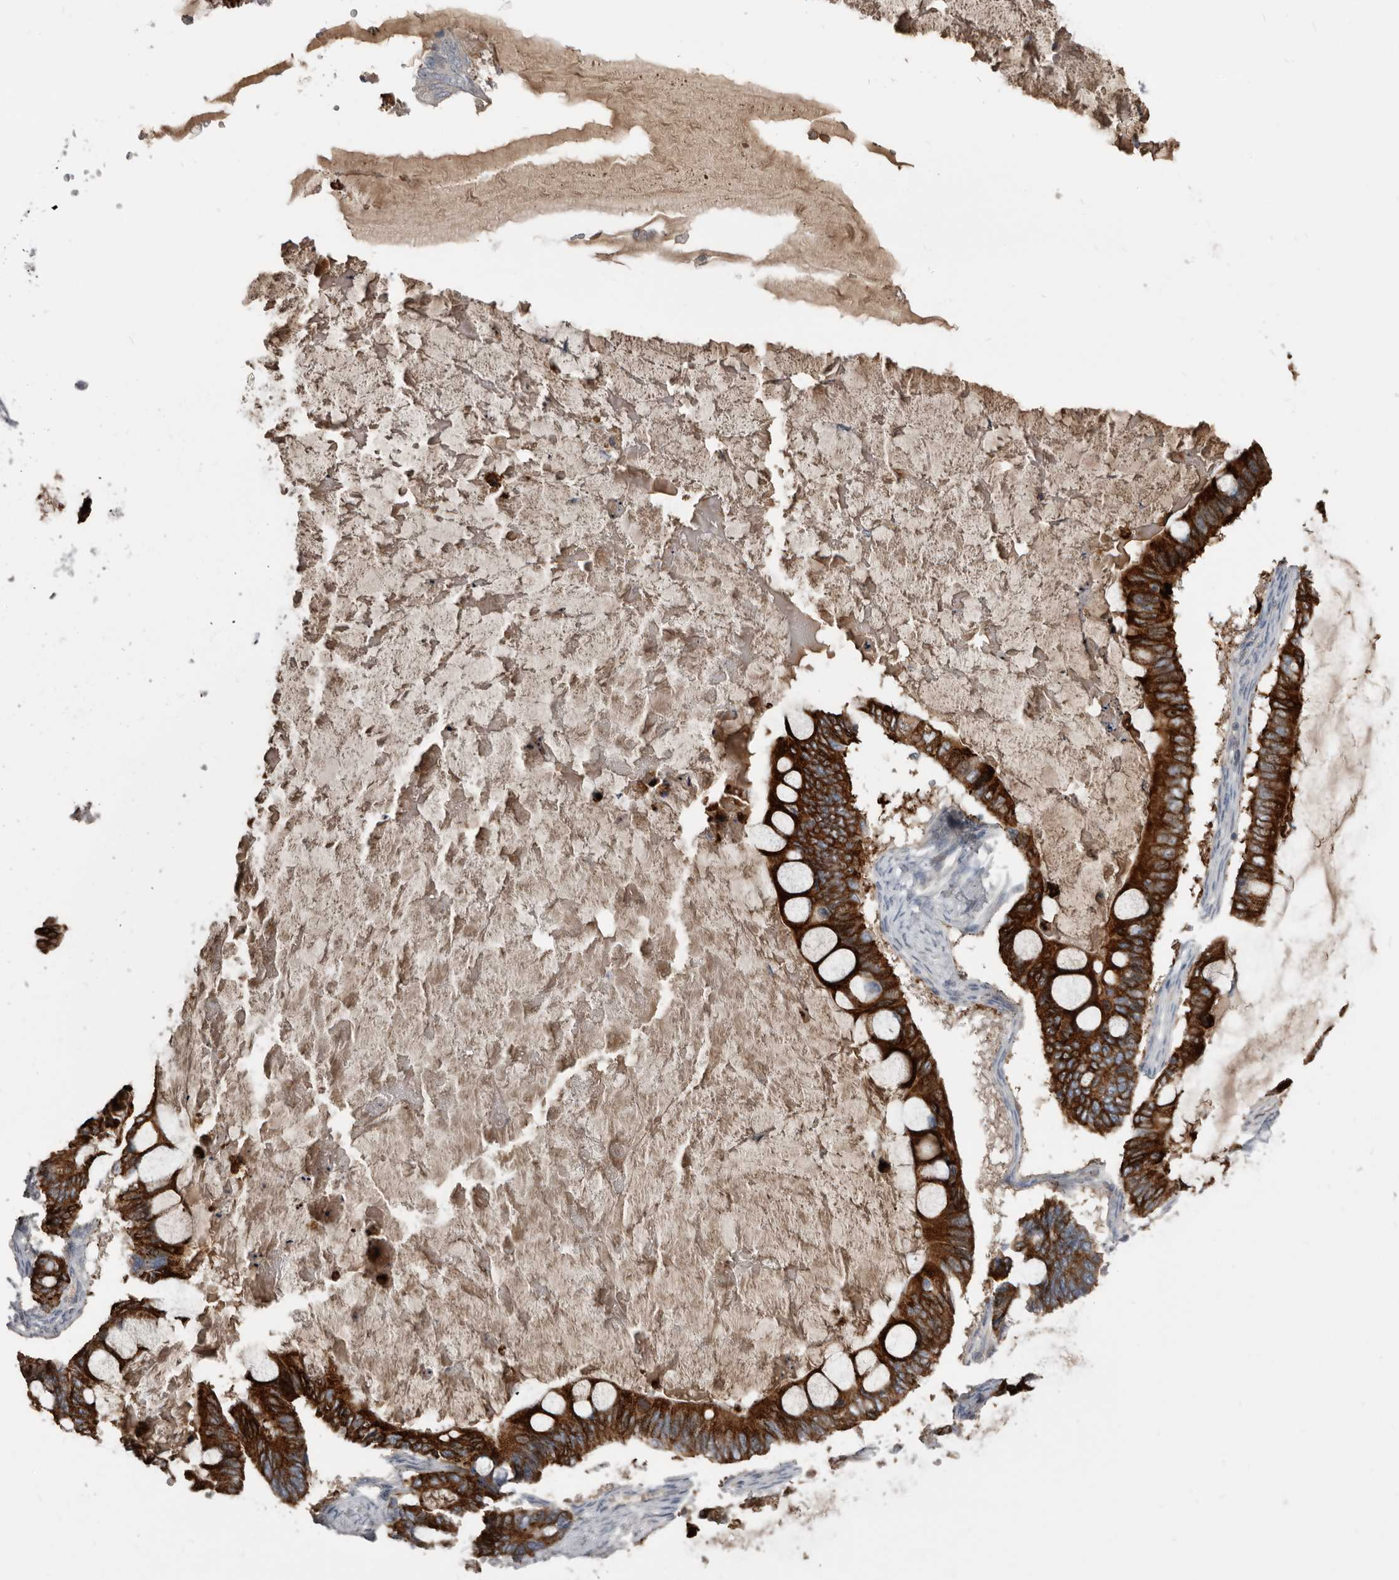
{"staining": {"intensity": "strong", "quantity": ">75%", "location": "cytoplasmic/membranous"}, "tissue": "ovarian cancer", "cell_type": "Tumor cells", "image_type": "cancer", "snomed": [{"axis": "morphology", "description": "Cystadenocarcinoma, mucinous, NOS"}, {"axis": "topography", "description": "Ovary"}], "caption": "Ovarian mucinous cystadenocarcinoma stained for a protein demonstrates strong cytoplasmic/membranous positivity in tumor cells. The staining was performed using DAB (3,3'-diaminobenzidine) to visualize the protein expression in brown, while the nuclei were stained in blue with hematoxylin (Magnification: 20x).", "gene": "ZNF114", "patient": {"sex": "female", "age": 61}}